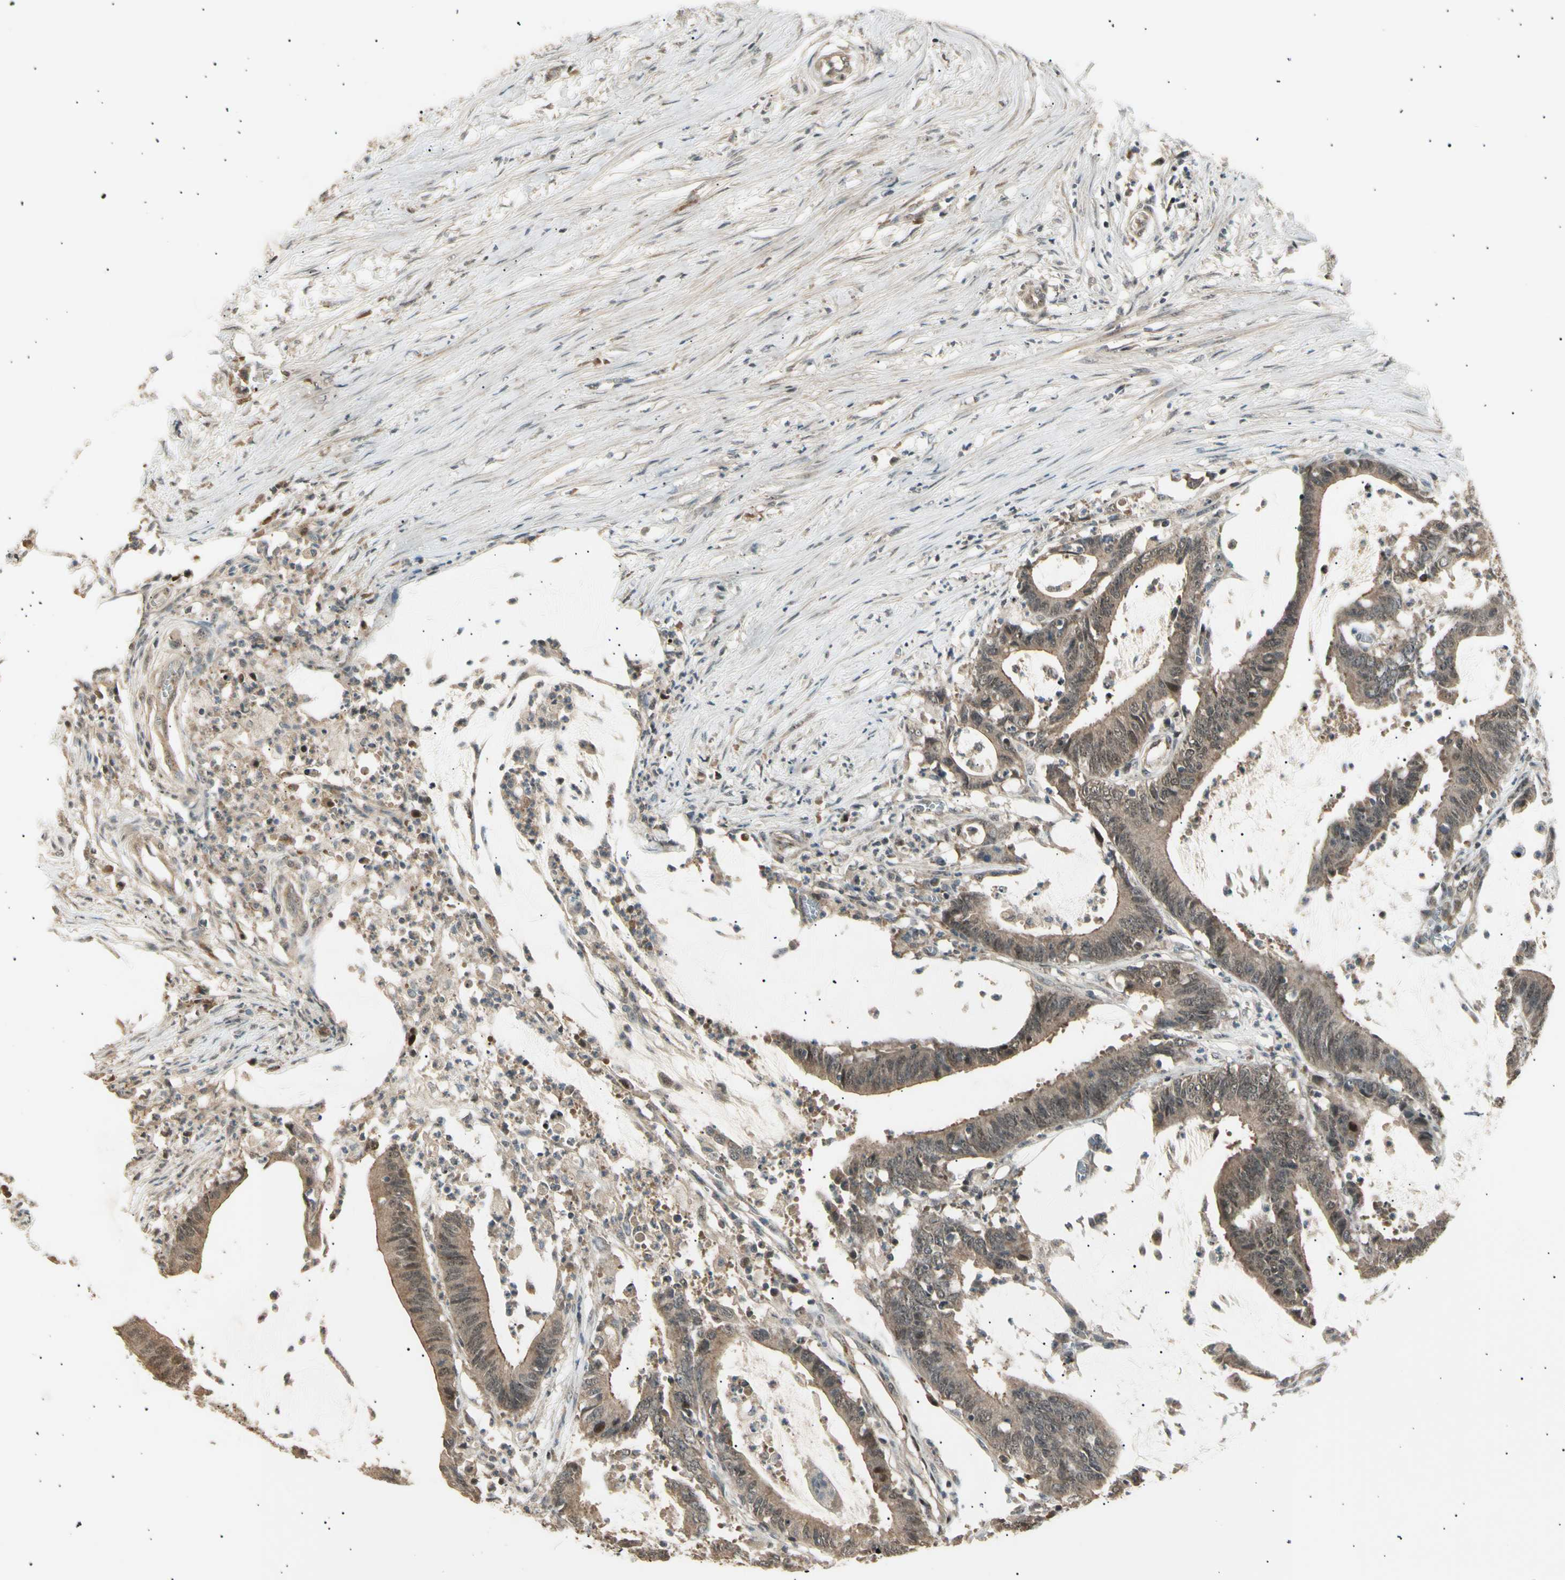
{"staining": {"intensity": "weak", "quantity": ">75%", "location": "cytoplasmic/membranous,nuclear"}, "tissue": "colorectal cancer", "cell_type": "Tumor cells", "image_type": "cancer", "snomed": [{"axis": "morphology", "description": "Adenocarcinoma, NOS"}, {"axis": "topography", "description": "Rectum"}], "caption": "This is an image of IHC staining of colorectal cancer (adenocarcinoma), which shows weak staining in the cytoplasmic/membranous and nuclear of tumor cells.", "gene": "NUAK2", "patient": {"sex": "female", "age": 66}}